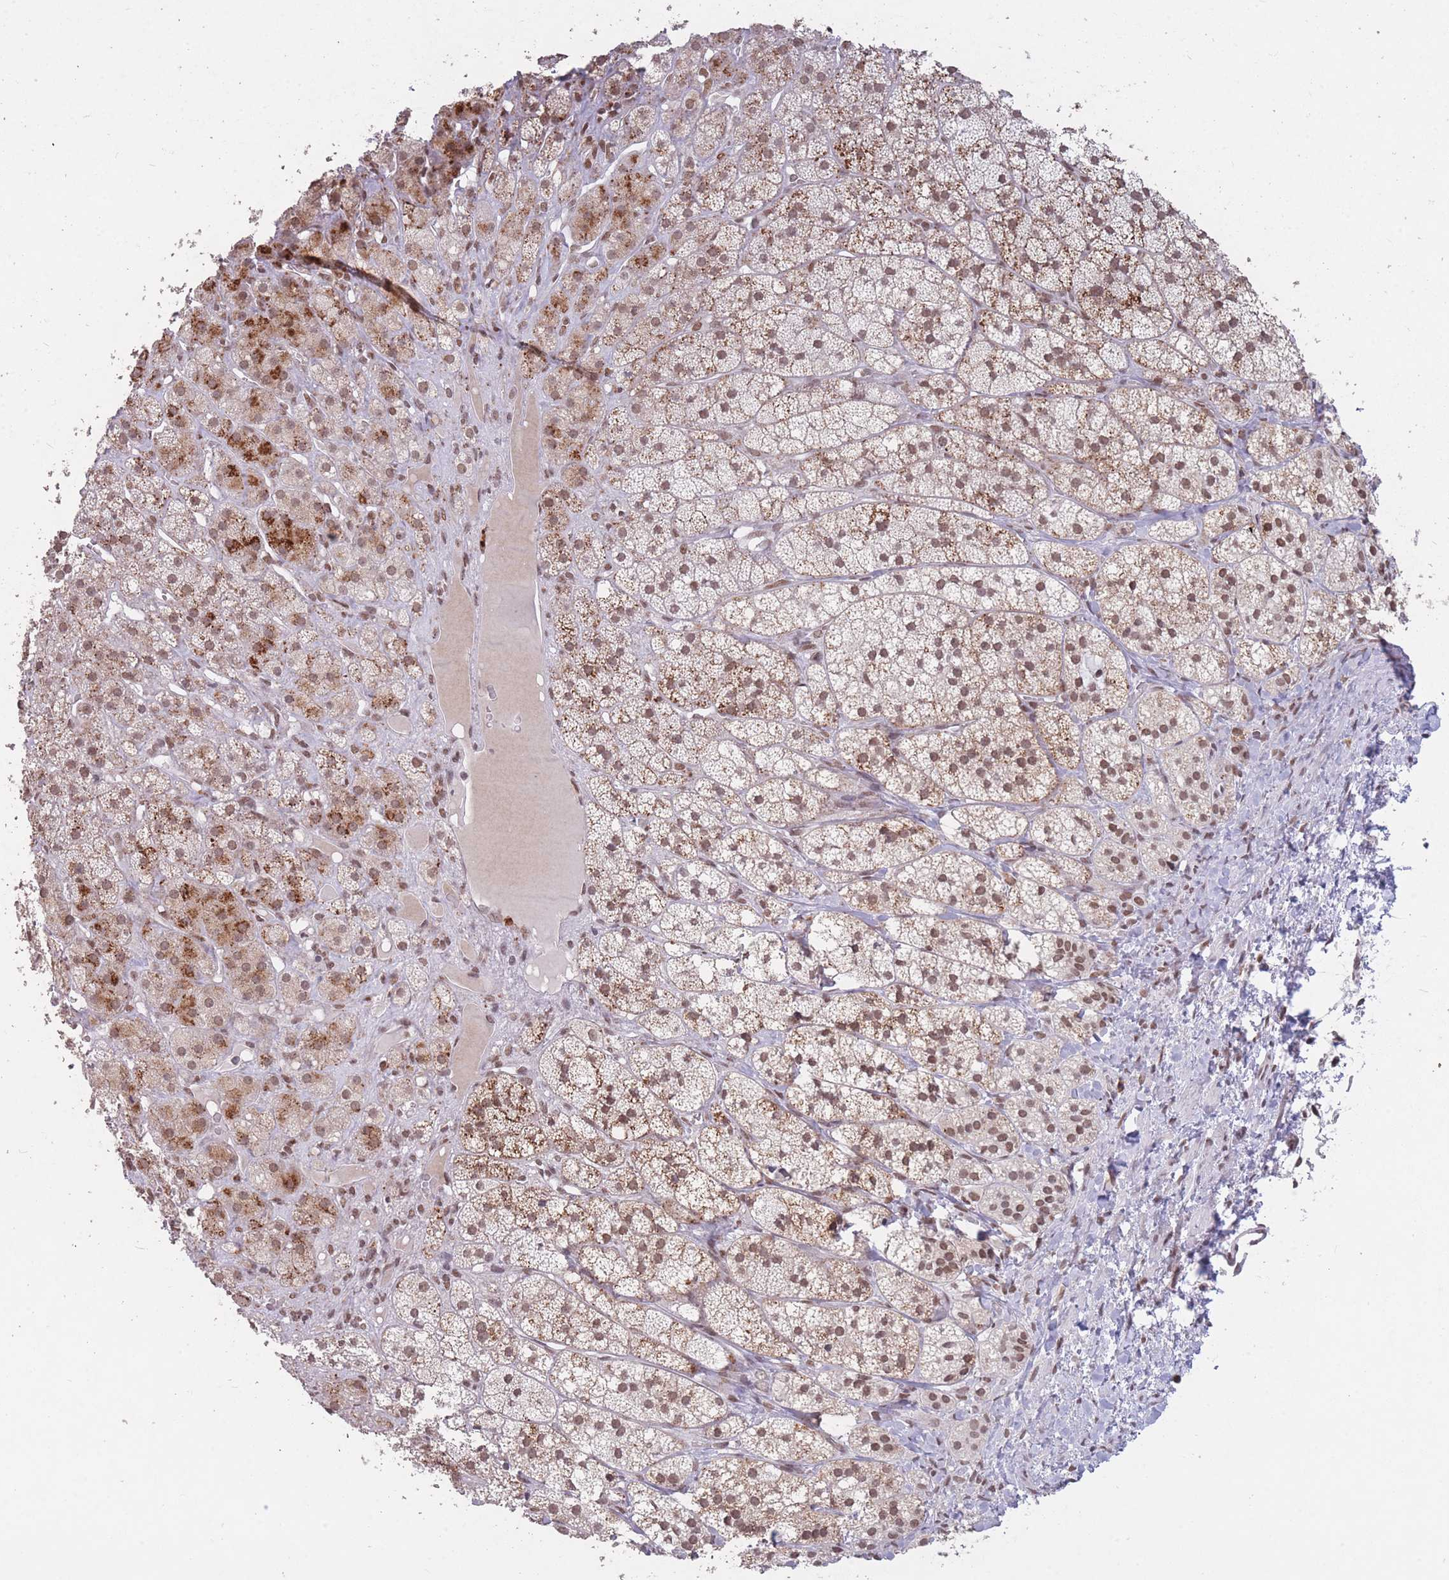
{"staining": {"intensity": "strong", "quantity": "25%-75%", "location": "cytoplasmic/membranous,nuclear"}, "tissue": "adrenal gland", "cell_type": "Glandular cells", "image_type": "normal", "snomed": [{"axis": "morphology", "description": "Normal tissue, NOS"}, {"axis": "topography", "description": "Adrenal gland"}], "caption": "High-power microscopy captured an immunohistochemistry (IHC) image of benign adrenal gland, revealing strong cytoplasmic/membranous,nuclear positivity in approximately 25%-75% of glandular cells. (DAB (3,3'-diaminobenzidine) = brown stain, brightfield microscopy at high magnification).", "gene": "HNRNPUL1", "patient": {"sex": "female", "age": 52}}